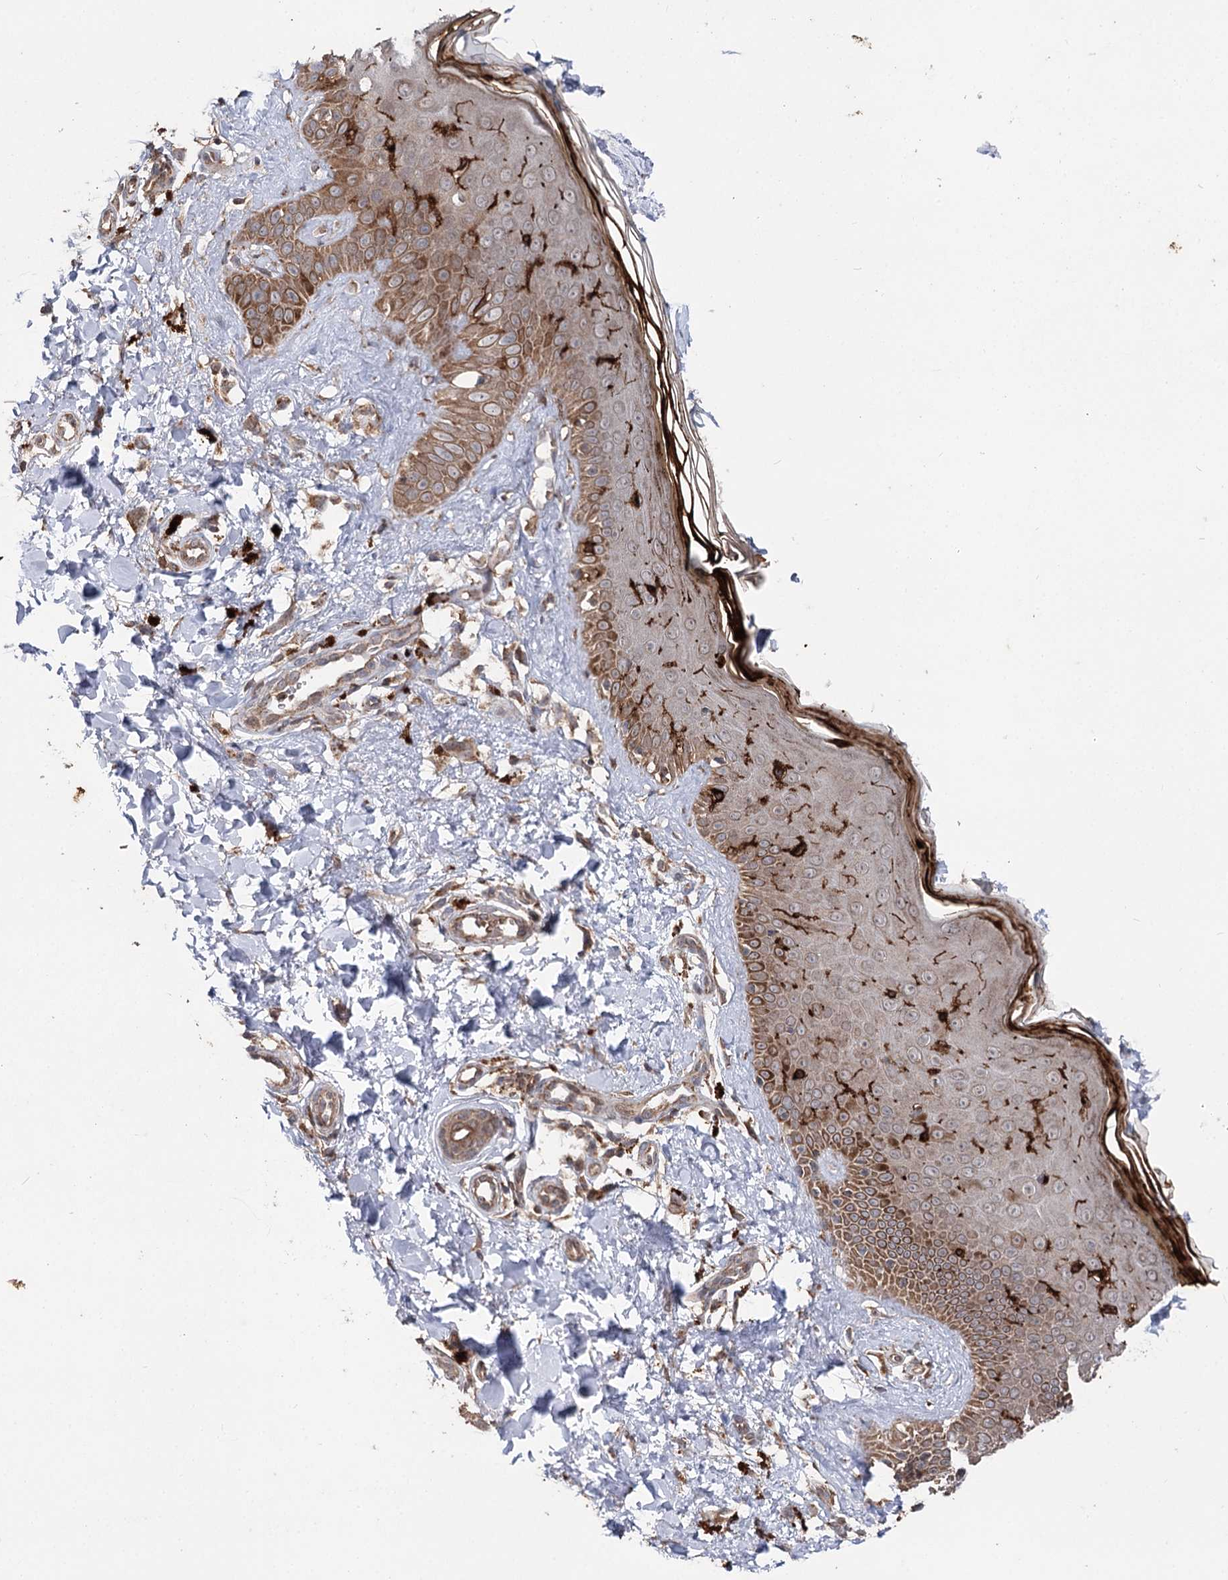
{"staining": {"intensity": "moderate", "quantity": ">75%", "location": "cytoplasmic/membranous,nuclear"}, "tissue": "skin", "cell_type": "Fibroblasts", "image_type": "normal", "snomed": [{"axis": "morphology", "description": "Normal tissue, NOS"}, {"axis": "topography", "description": "Skin"}], "caption": "Benign skin was stained to show a protein in brown. There is medium levels of moderate cytoplasmic/membranous,nuclear positivity in approximately >75% of fibroblasts.", "gene": "MINDY3", "patient": {"sex": "male", "age": 52}}